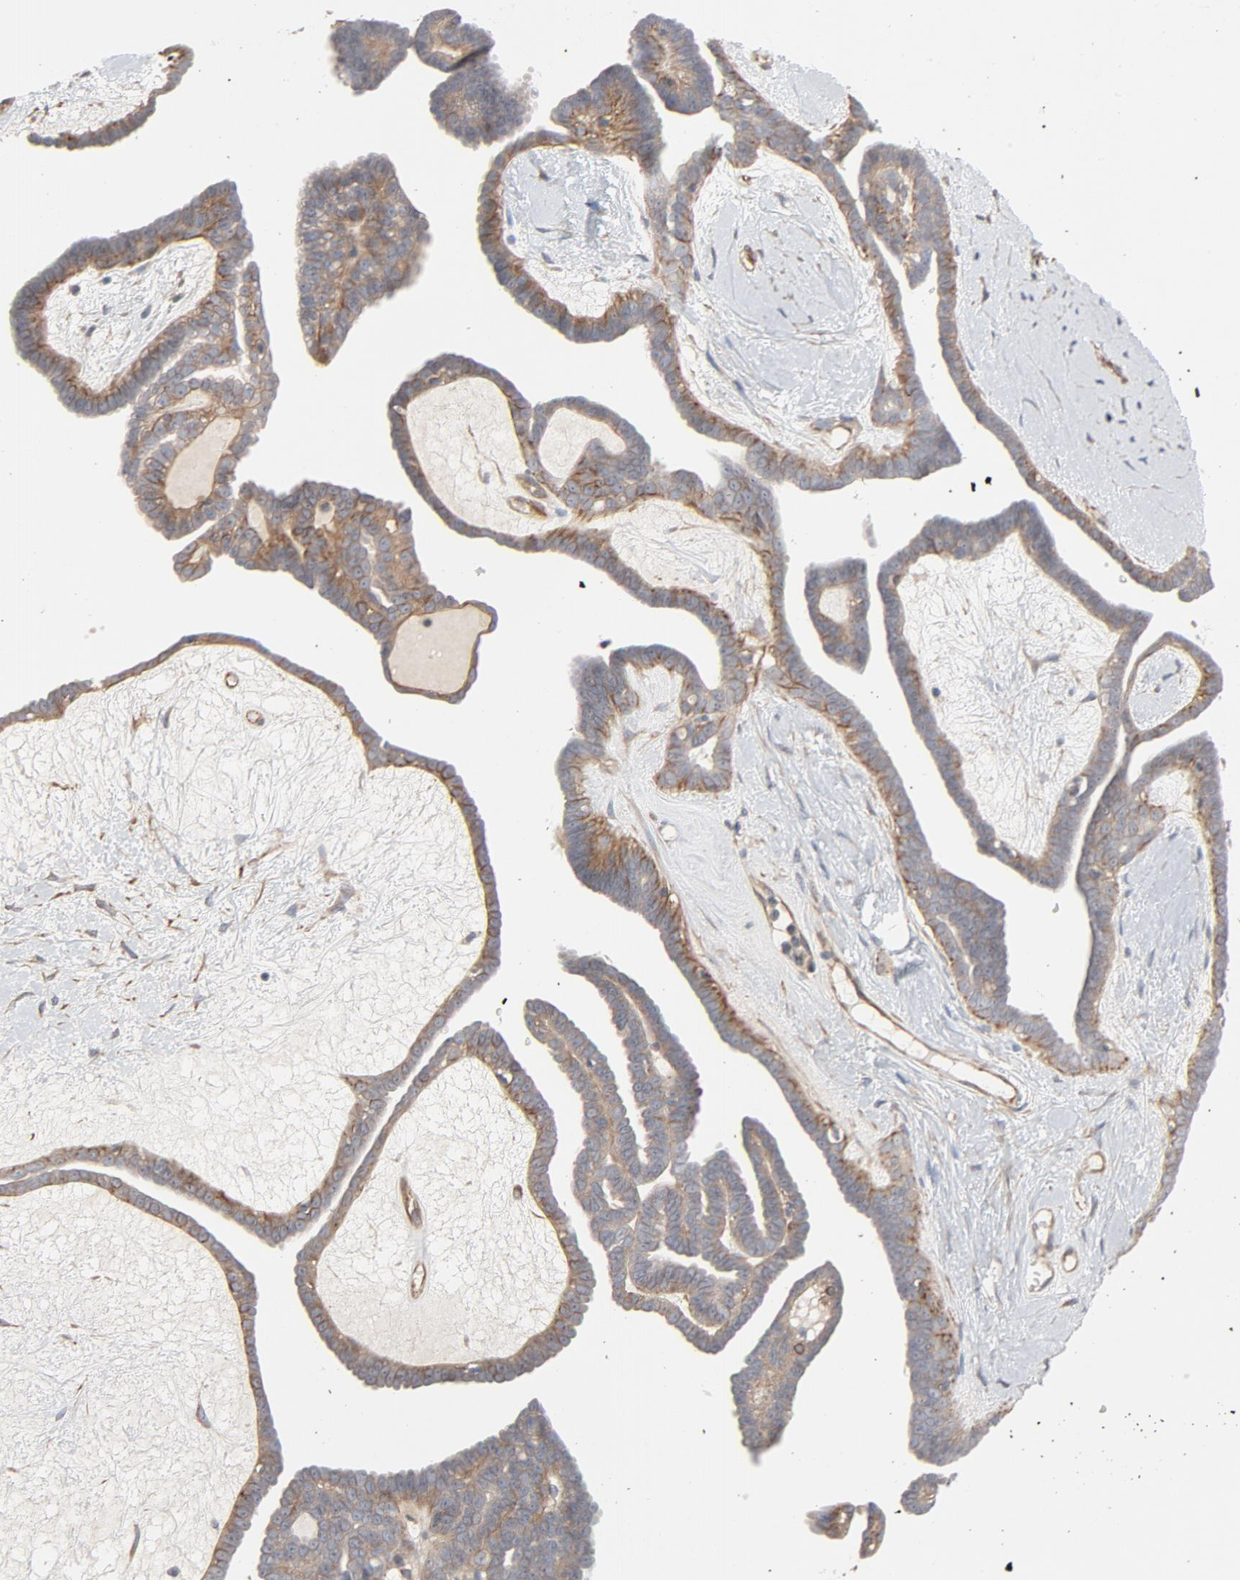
{"staining": {"intensity": "moderate", "quantity": ">75%", "location": "cytoplasmic/membranous"}, "tissue": "ovarian cancer", "cell_type": "Tumor cells", "image_type": "cancer", "snomed": [{"axis": "morphology", "description": "Cystadenocarcinoma, serous, NOS"}, {"axis": "topography", "description": "Ovary"}], "caption": "DAB (3,3'-diaminobenzidine) immunohistochemical staining of serous cystadenocarcinoma (ovarian) displays moderate cytoplasmic/membranous protein expression in about >75% of tumor cells.", "gene": "TRIOBP", "patient": {"sex": "female", "age": 71}}